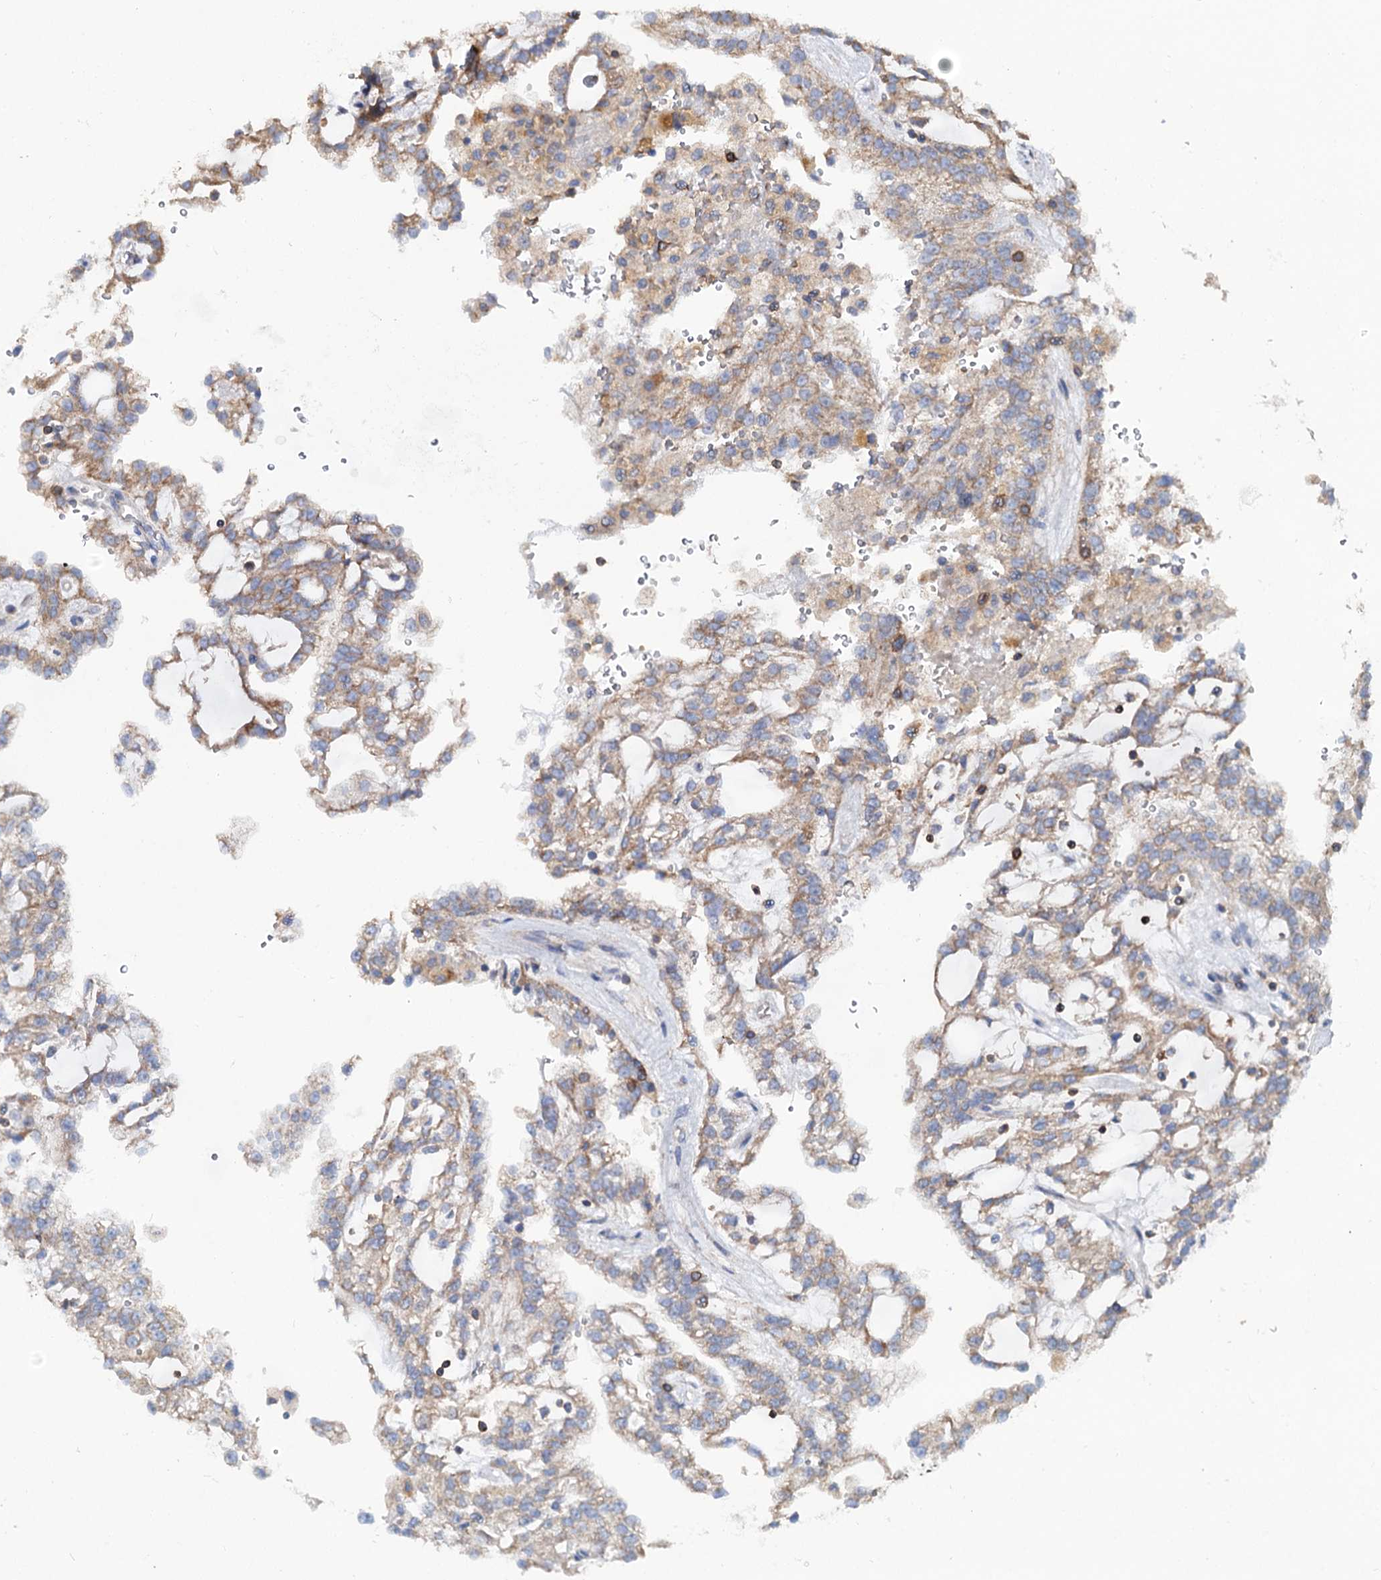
{"staining": {"intensity": "moderate", "quantity": ">75%", "location": "cytoplasmic/membranous"}, "tissue": "renal cancer", "cell_type": "Tumor cells", "image_type": "cancer", "snomed": [{"axis": "morphology", "description": "Adenocarcinoma, NOS"}, {"axis": "topography", "description": "Kidney"}], "caption": "This image exhibits renal cancer (adenocarcinoma) stained with IHC to label a protein in brown. The cytoplasmic/membranous of tumor cells show moderate positivity for the protein. Nuclei are counter-stained blue.", "gene": "UBASH3B", "patient": {"sex": "male", "age": 63}}